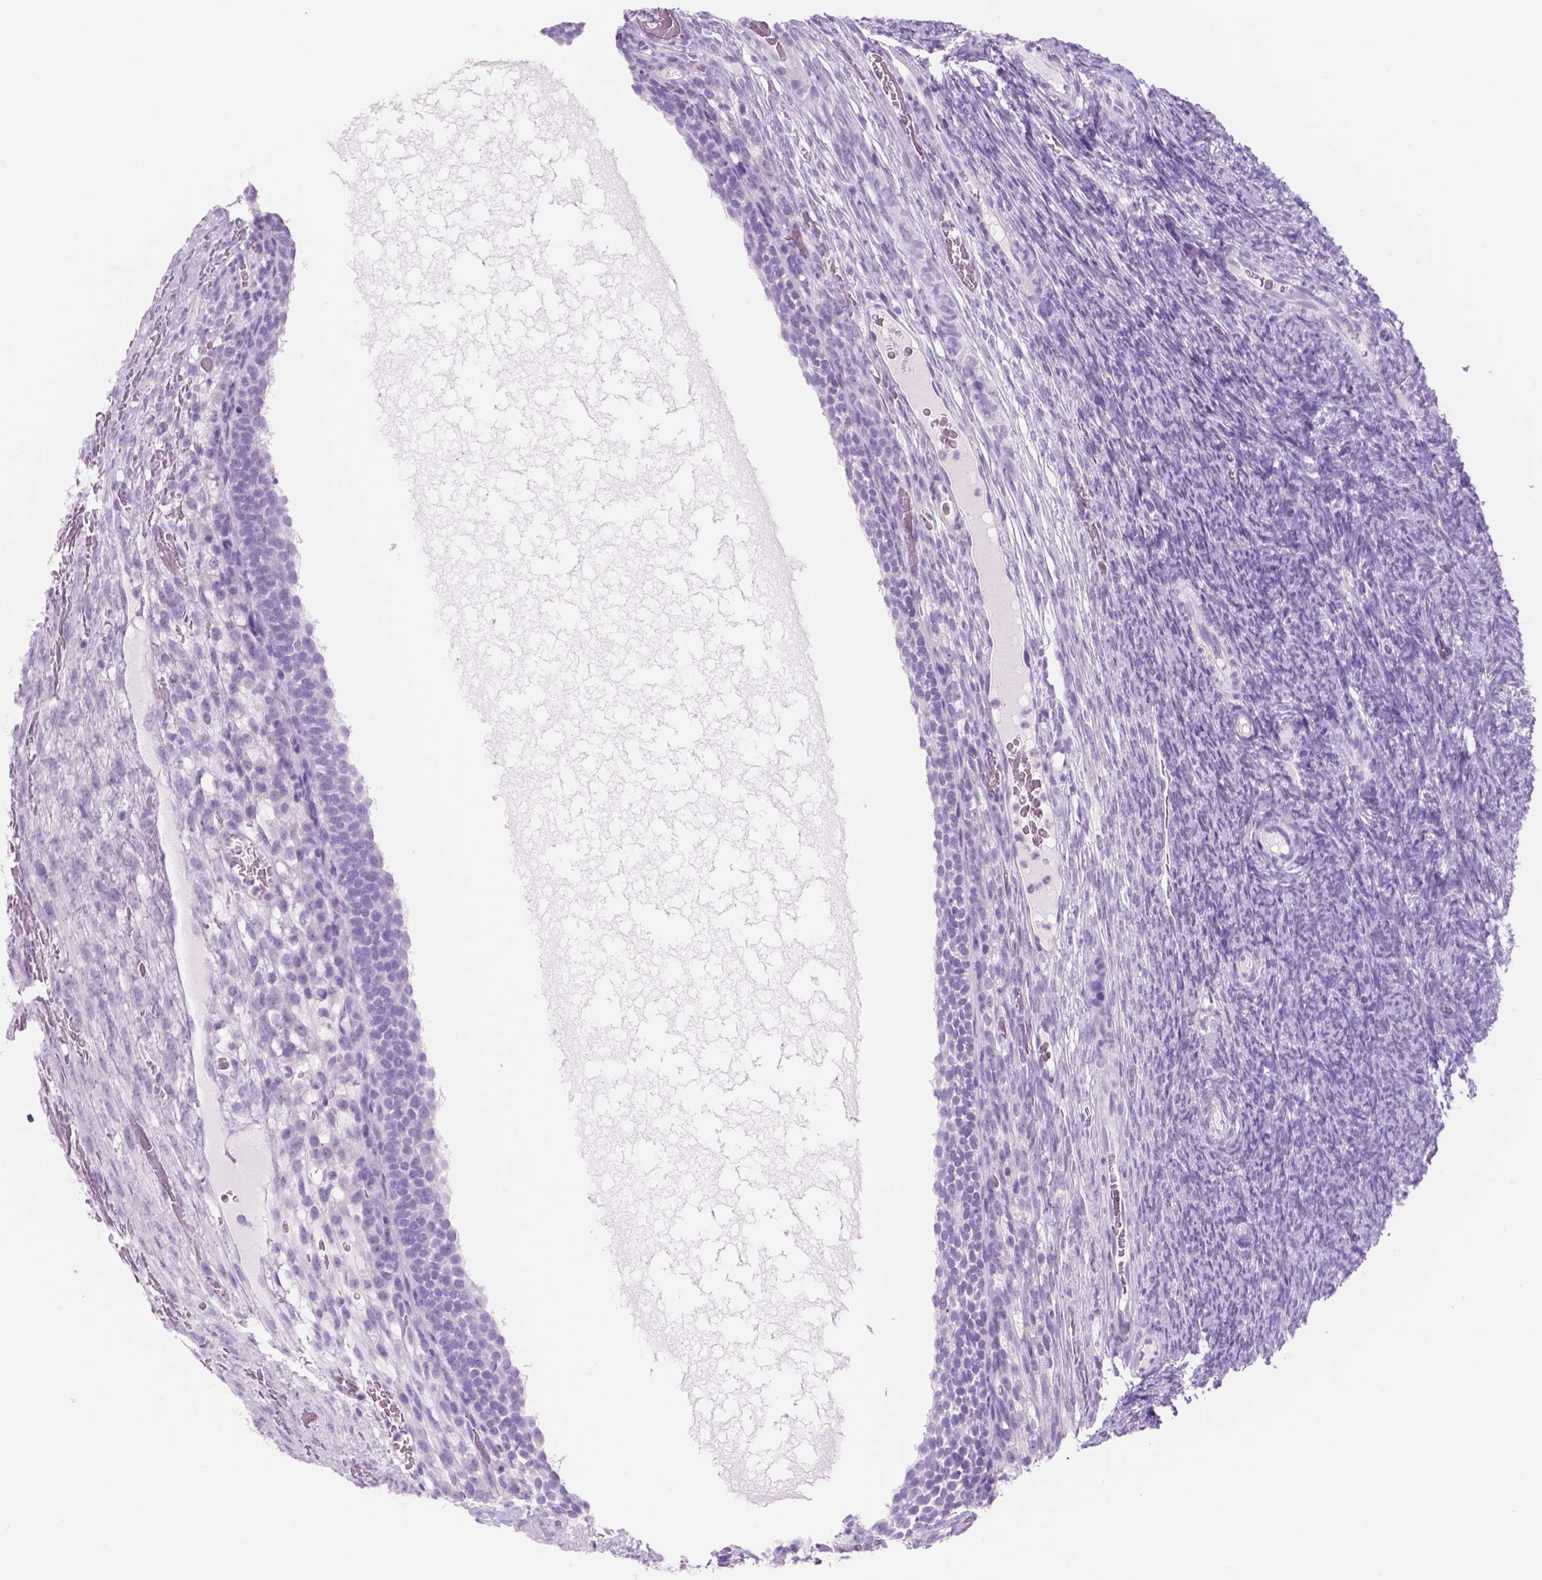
{"staining": {"intensity": "negative", "quantity": "none", "location": "none"}, "tissue": "ovary", "cell_type": "Ovarian stroma cells", "image_type": "normal", "snomed": [{"axis": "morphology", "description": "Normal tissue, NOS"}, {"axis": "topography", "description": "Ovary"}], "caption": "This micrograph is of normal ovary stained with immunohistochemistry (IHC) to label a protein in brown with the nuclei are counter-stained blue. There is no positivity in ovarian stroma cells.", "gene": "CUZD1", "patient": {"sex": "female", "age": 34}}